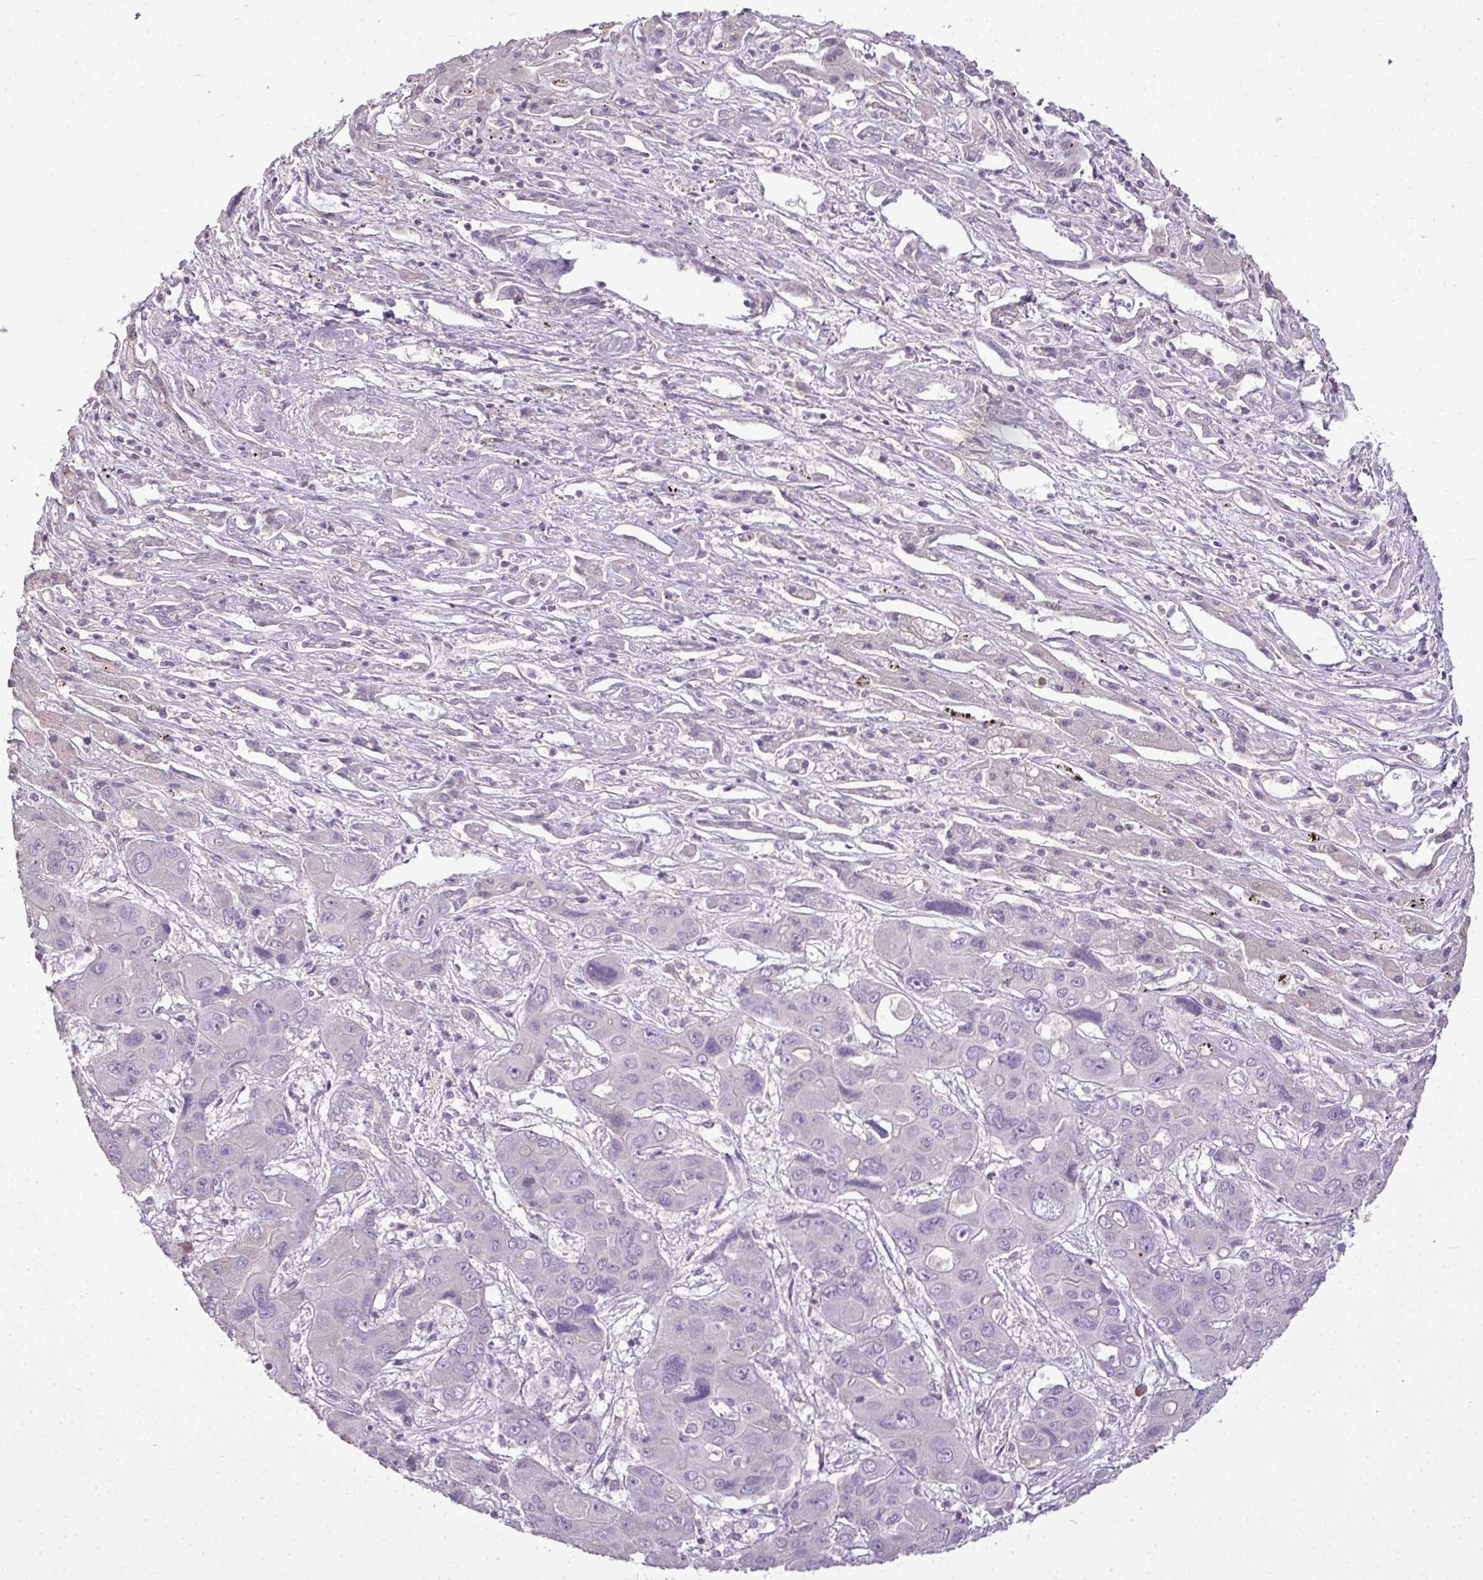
{"staining": {"intensity": "negative", "quantity": "none", "location": "none"}, "tissue": "liver cancer", "cell_type": "Tumor cells", "image_type": "cancer", "snomed": [{"axis": "morphology", "description": "Cholangiocarcinoma"}, {"axis": "topography", "description": "Liver"}], "caption": "A histopathology image of human liver cholangiocarcinoma is negative for staining in tumor cells. The staining is performed using DAB (3,3'-diaminobenzidine) brown chromogen with nuclei counter-stained in using hematoxylin.", "gene": "LY9", "patient": {"sex": "male", "age": 67}}